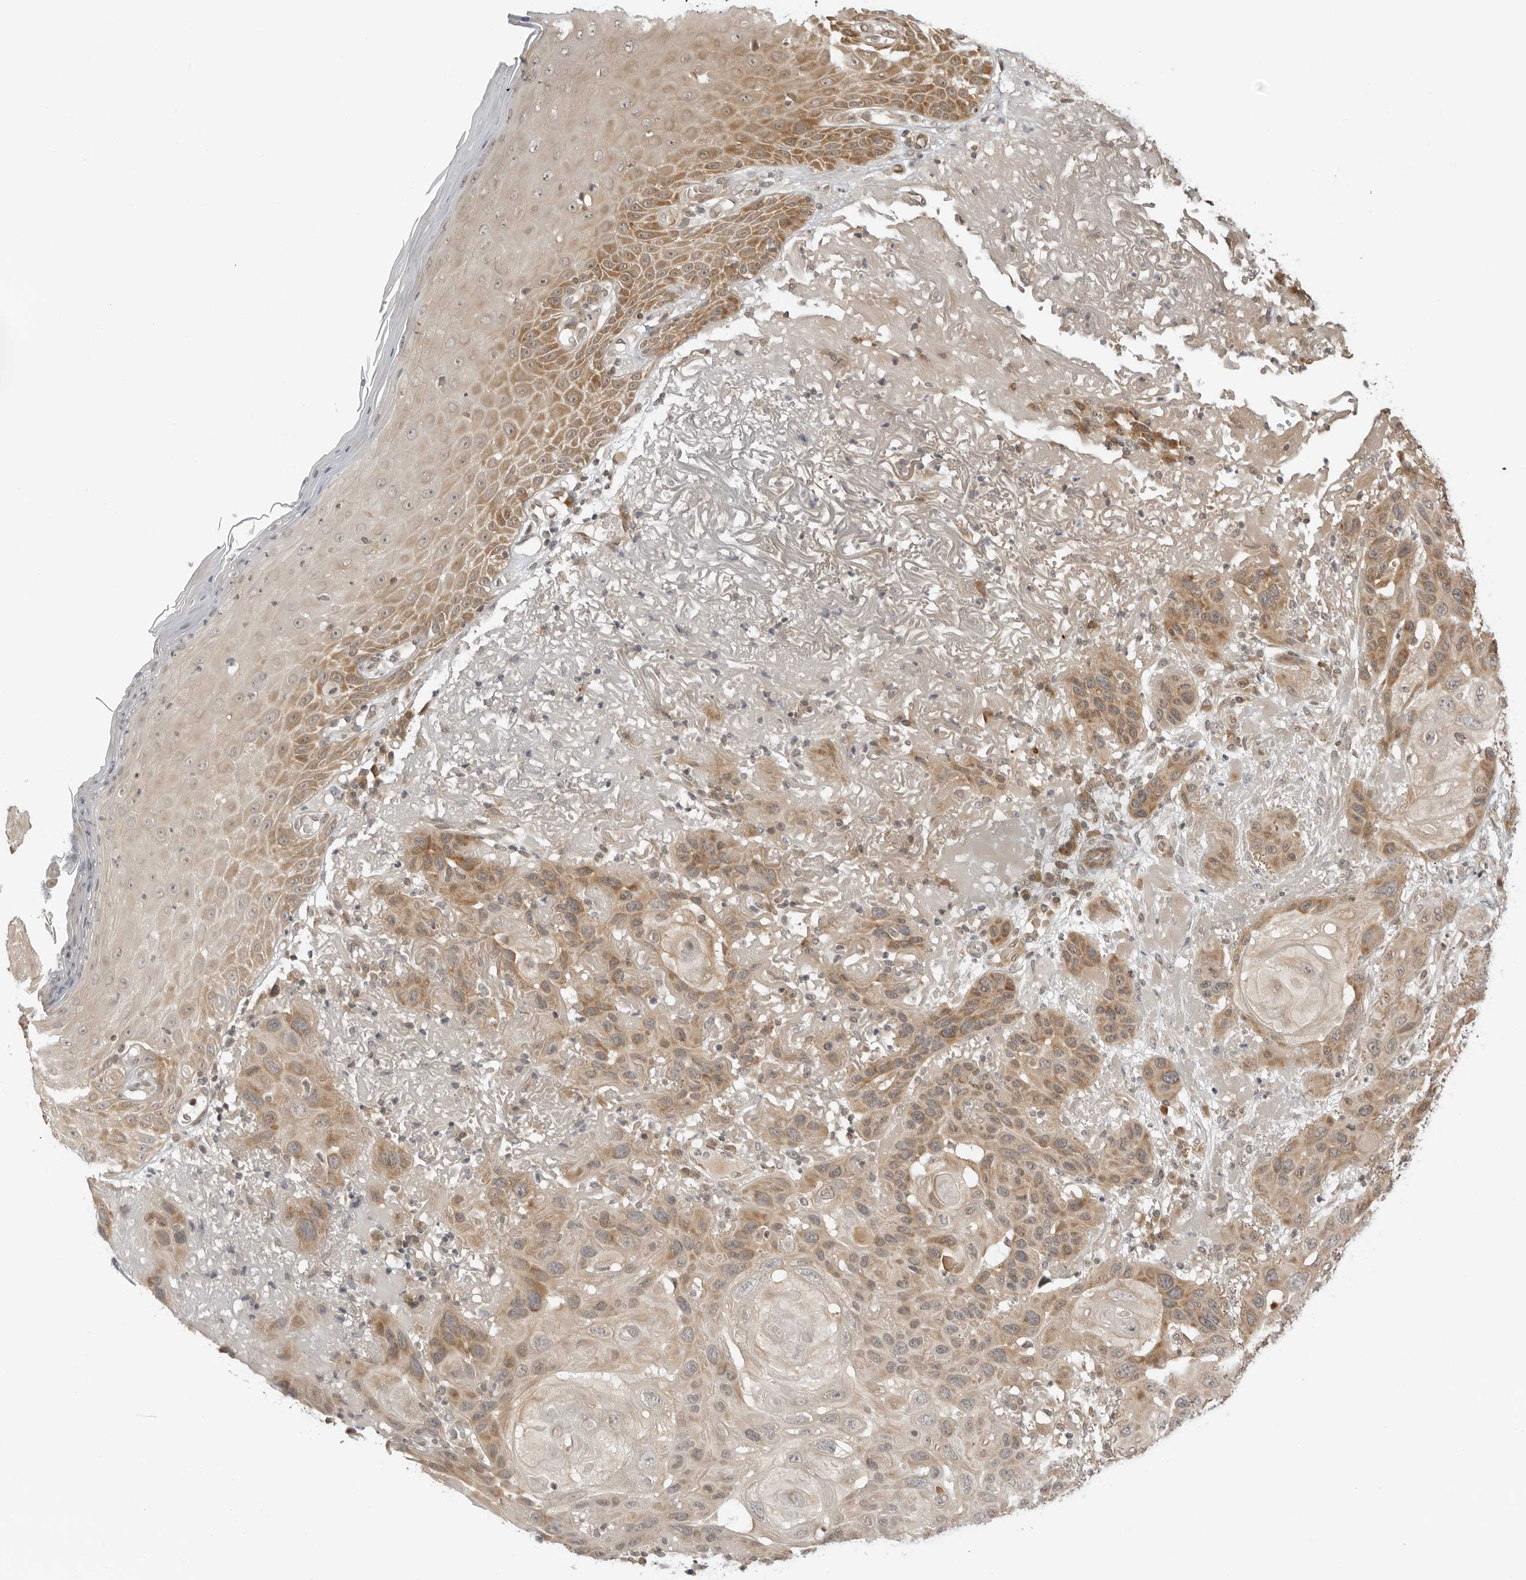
{"staining": {"intensity": "moderate", "quantity": ">75%", "location": "cytoplasmic/membranous"}, "tissue": "skin cancer", "cell_type": "Tumor cells", "image_type": "cancer", "snomed": [{"axis": "morphology", "description": "Normal tissue, NOS"}, {"axis": "morphology", "description": "Squamous cell carcinoma, NOS"}, {"axis": "topography", "description": "Skin"}], "caption": "Tumor cells display moderate cytoplasmic/membranous positivity in about >75% of cells in squamous cell carcinoma (skin).", "gene": "PRRC2C", "patient": {"sex": "female", "age": 96}}